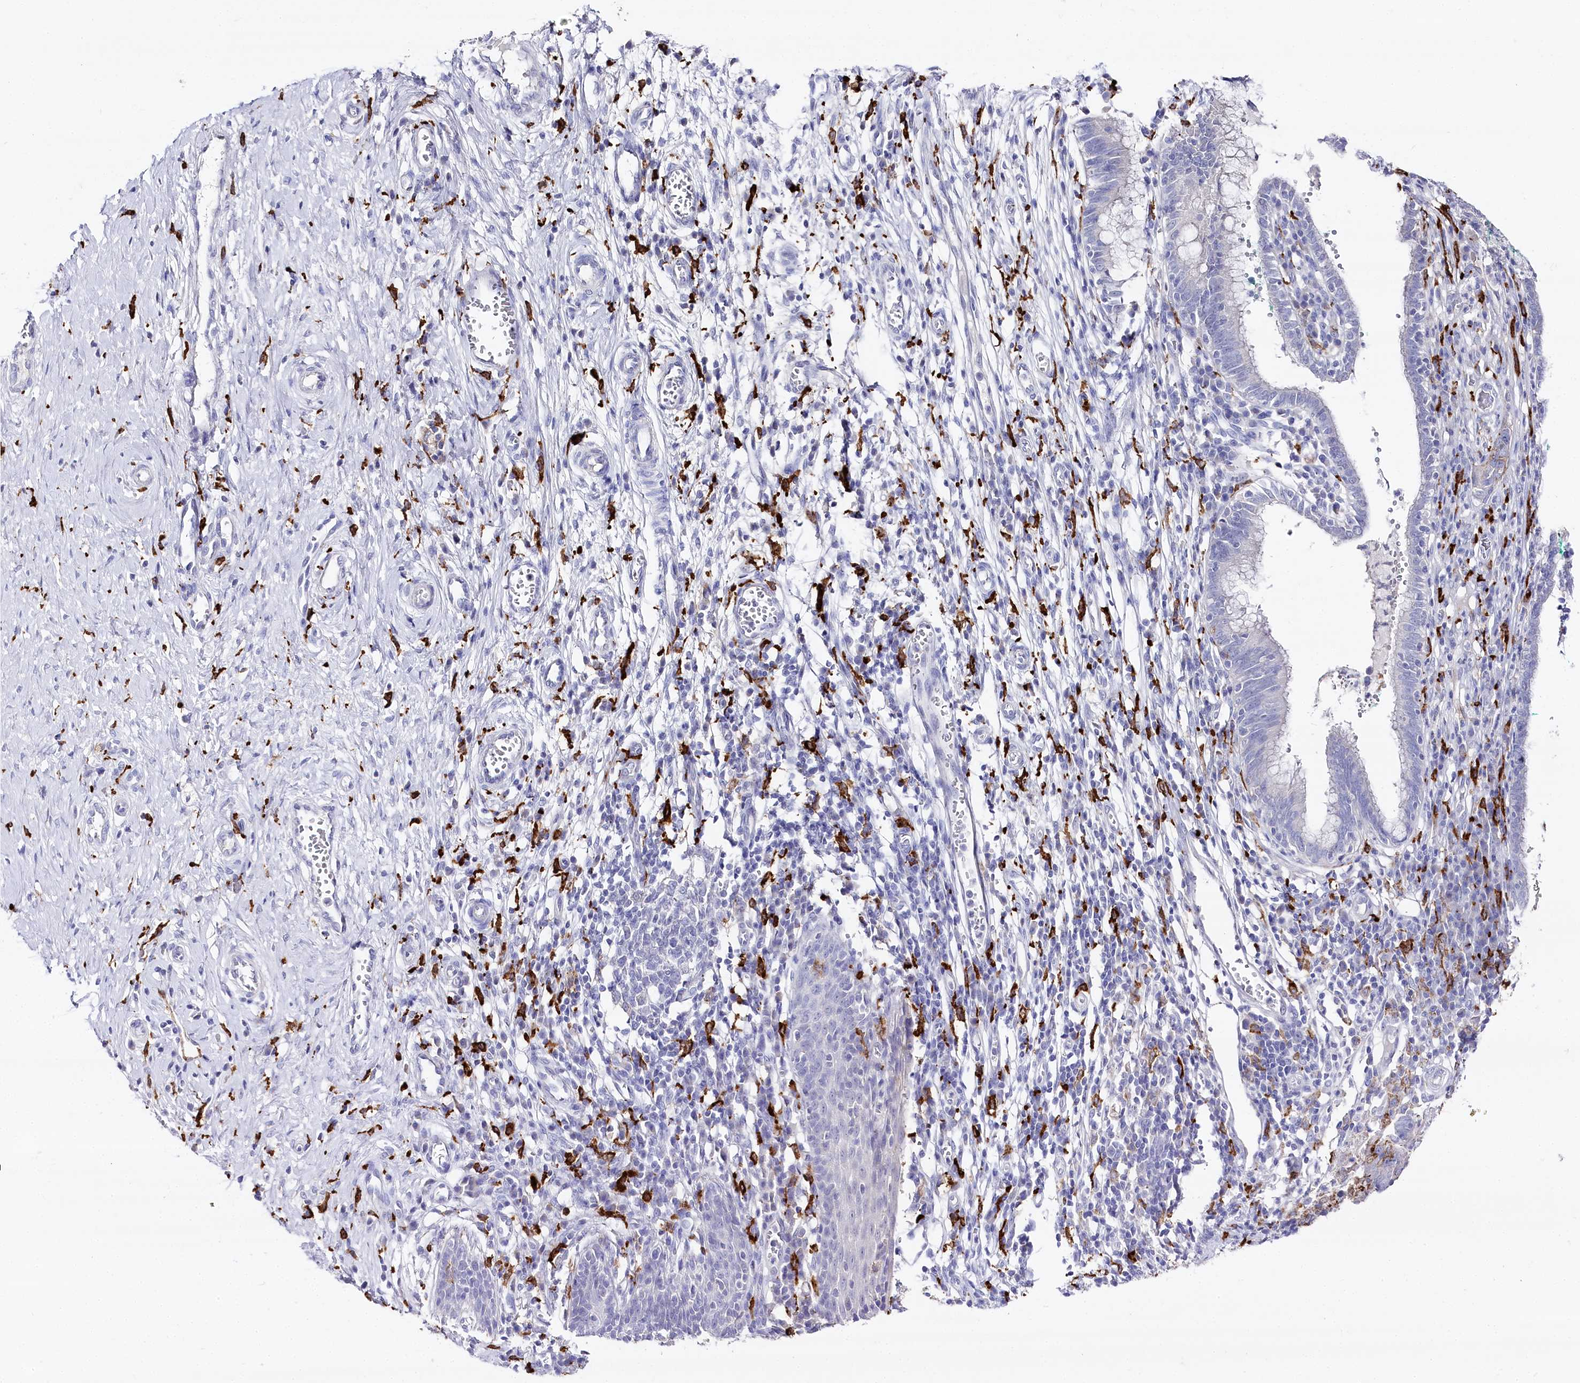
{"staining": {"intensity": "negative", "quantity": "none", "location": "none"}, "tissue": "cervix", "cell_type": "Glandular cells", "image_type": "normal", "snomed": [{"axis": "morphology", "description": "Normal tissue, NOS"}, {"axis": "morphology", "description": "Adenocarcinoma, NOS"}, {"axis": "topography", "description": "Cervix"}], "caption": "IHC micrograph of benign cervix: human cervix stained with DAB shows no significant protein positivity in glandular cells. The staining is performed using DAB (3,3'-diaminobenzidine) brown chromogen with nuclei counter-stained in using hematoxylin.", "gene": "CLEC4M", "patient": {"sex": "female", "age": 29}}